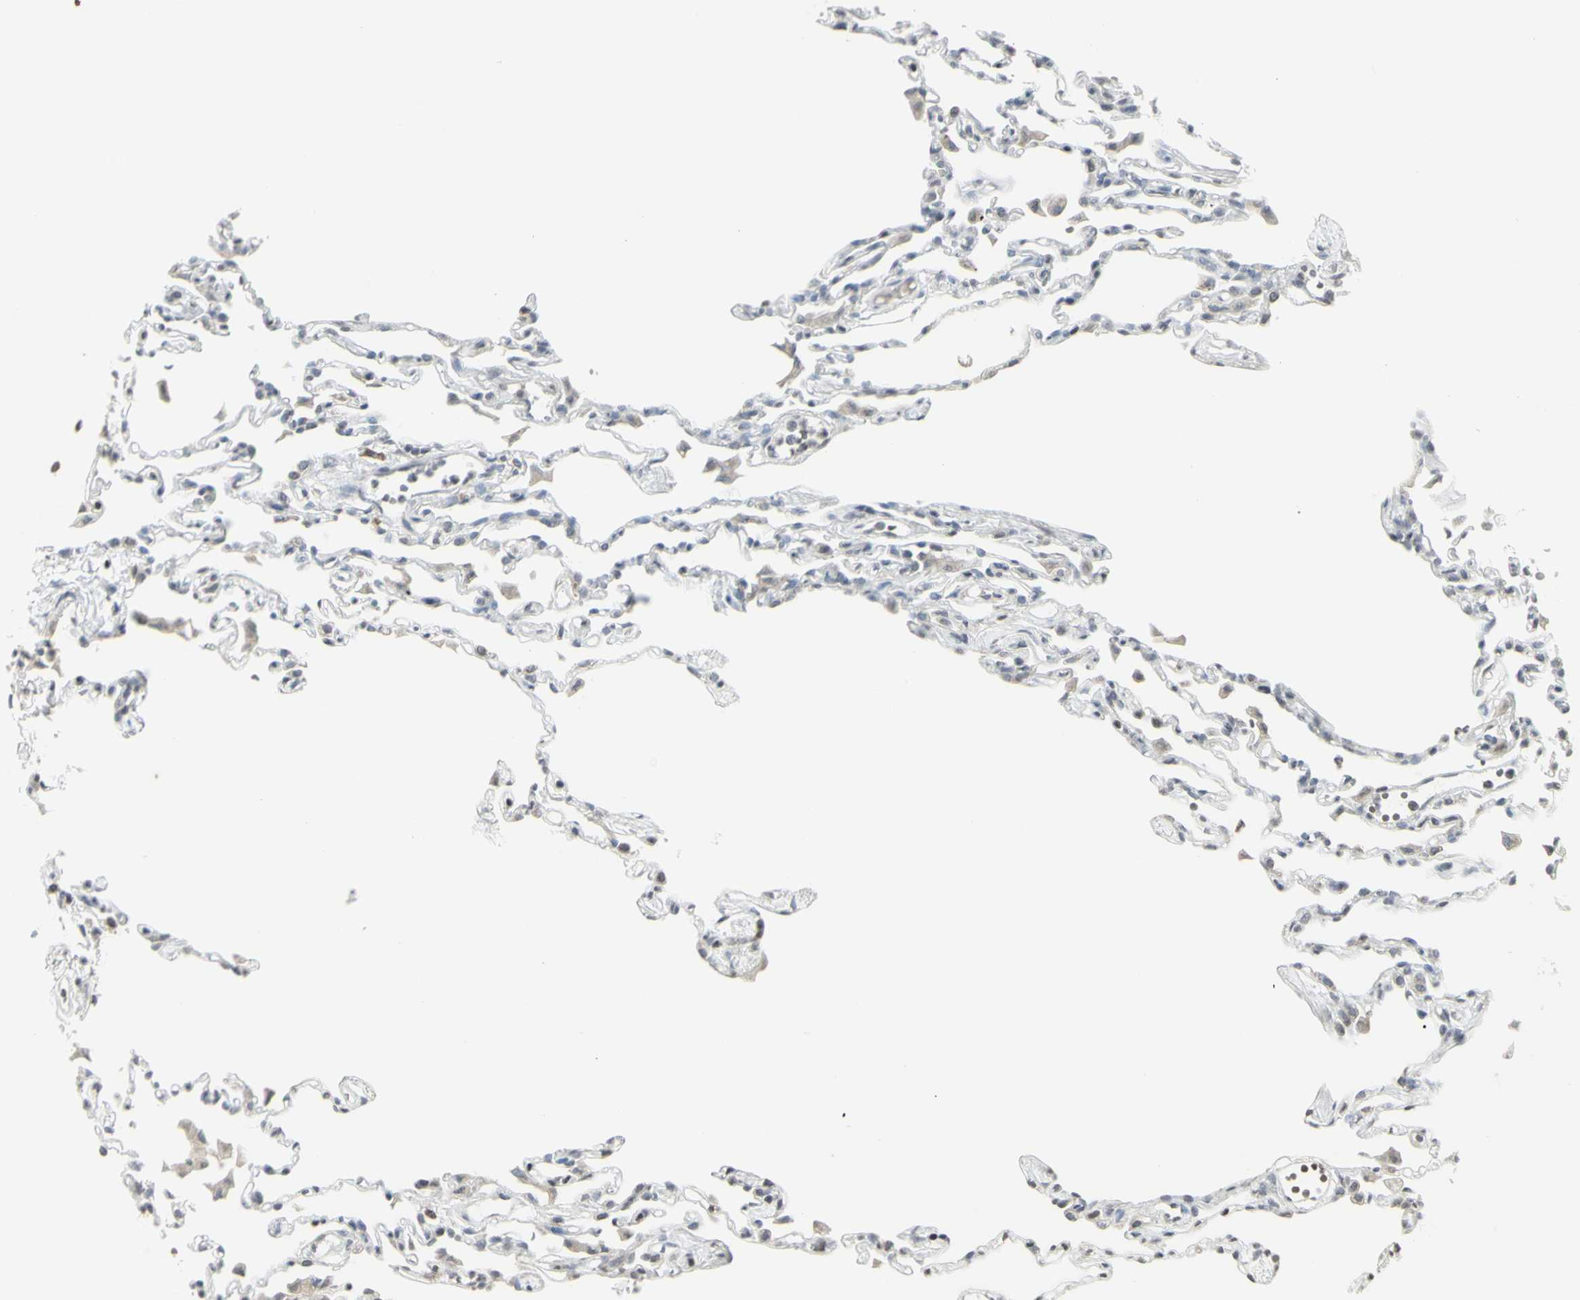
{"staining": {"intensity": "weak", "quantity": "25%-75%", "location": "nuclear"}, "tissue": "lung", "cell_type": "Alveolar cells", "image_type": "normal", "snomed": [{"axis": "morphology", "description": "Normal tissue, NOS"}, {"axis": "topography", "description": "Lung"}], "caption": "Alveolar cells exhibit low levels of weak nuclear positivity in about 25%-75% of cells in benign human lung.", "gene": "MUC5AC", "patient": {"sex": "female", "age": 49}}